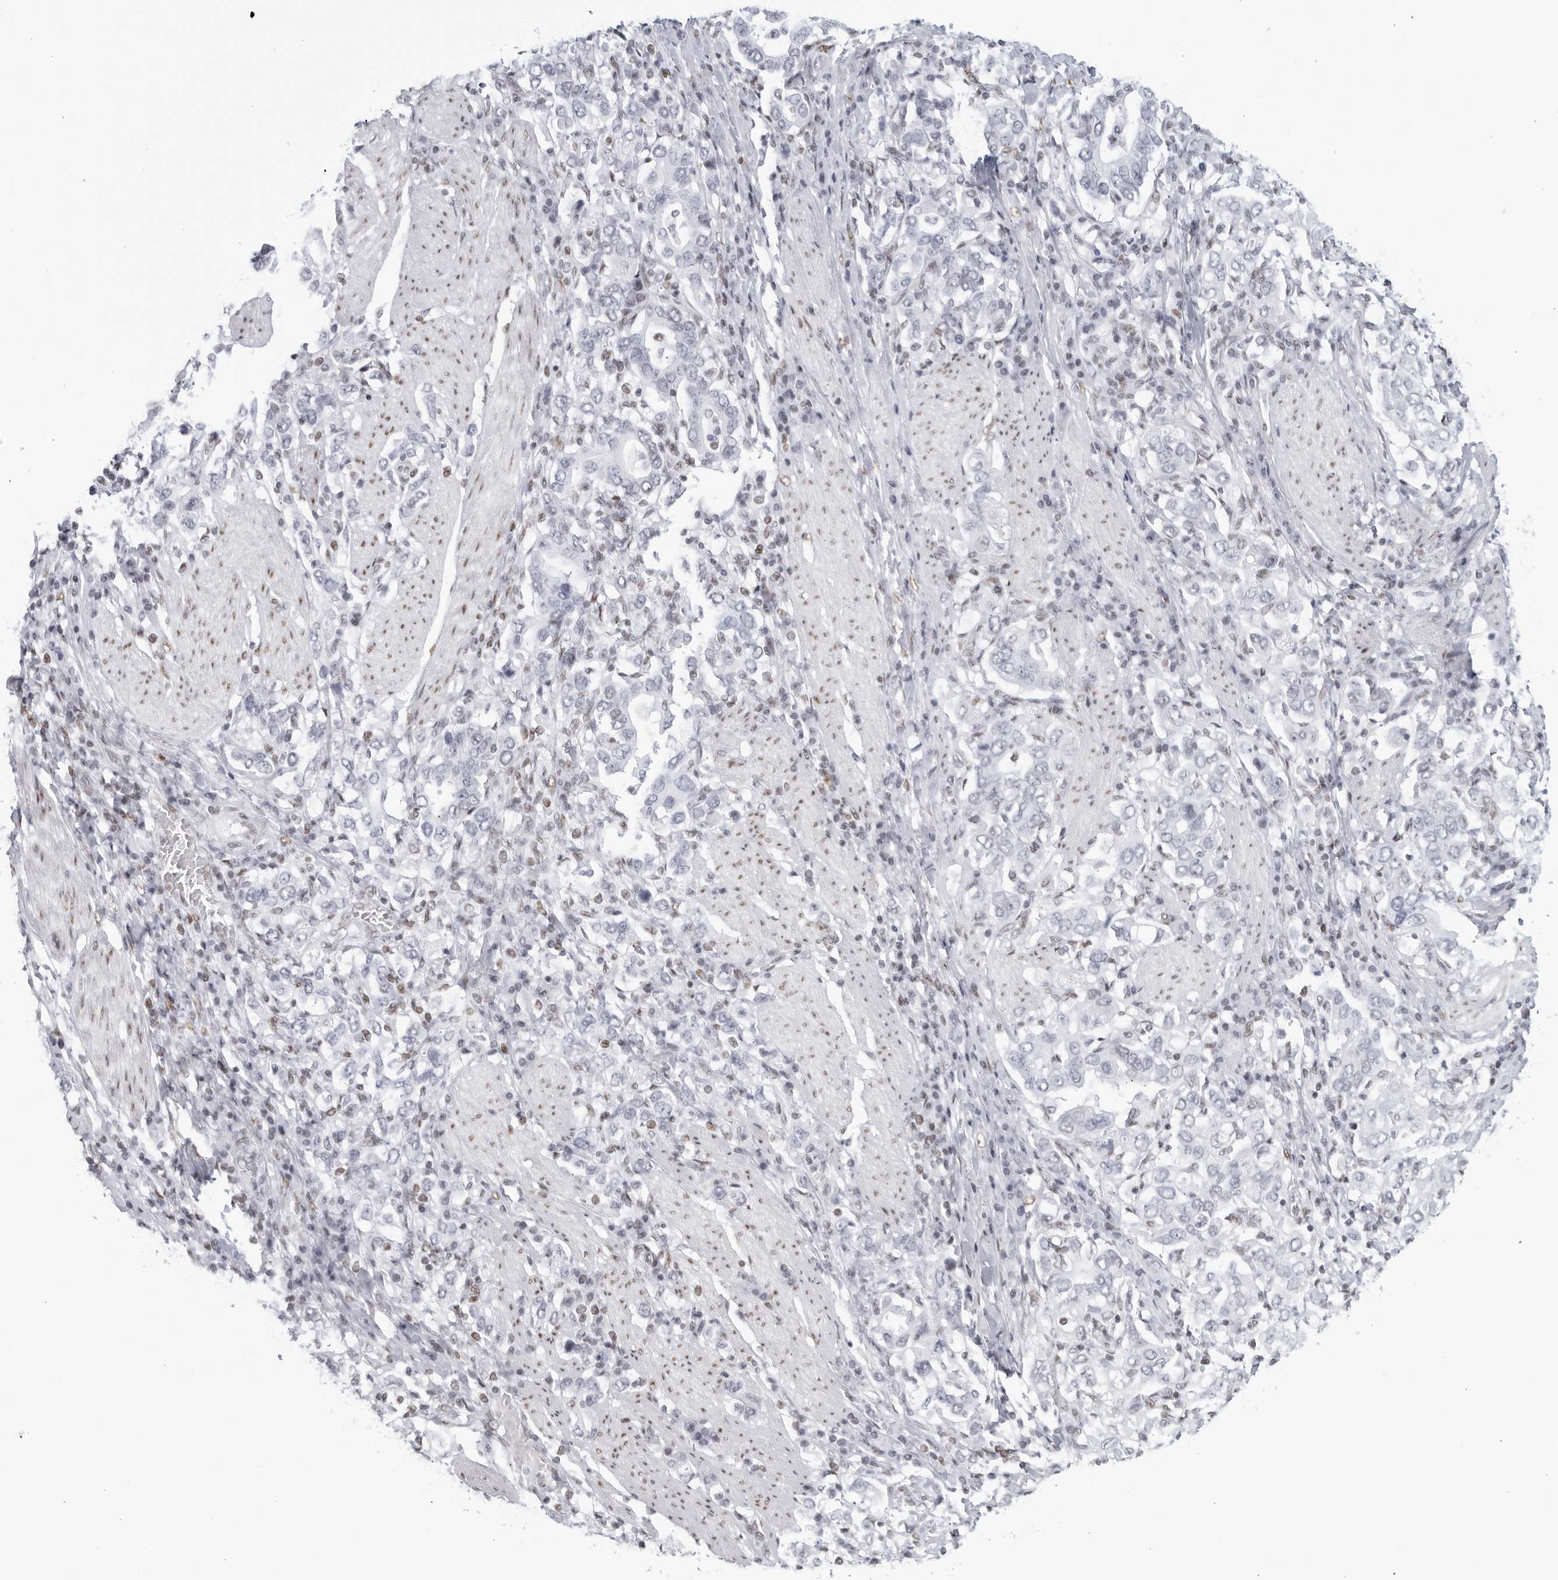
{"staining": {"intensity": "negative", "quantity": "none", "location": "none"}, "tissue": "stomach cancer", "cell_type": "Tumor cells", "image_type": "cancer", "snomed": [{"axis": "morphology", "description": "Adenocarcinoma, NOS"}, {"axis": "topography", "description": "Stomach, upper"}], "caption": "IHC photomicrograph of neoplastic tissue: human stomach cancer (adenocarcinoma) stained with DAB (3,3'-diaminobenzidine) shows no significant protein positivity in tumor cells. (DAB (3,3'-diaminobenzidine) IHC, high magnification).", "gene": "HP1BP3", "patient": {"sex": "male", "age": 62}}